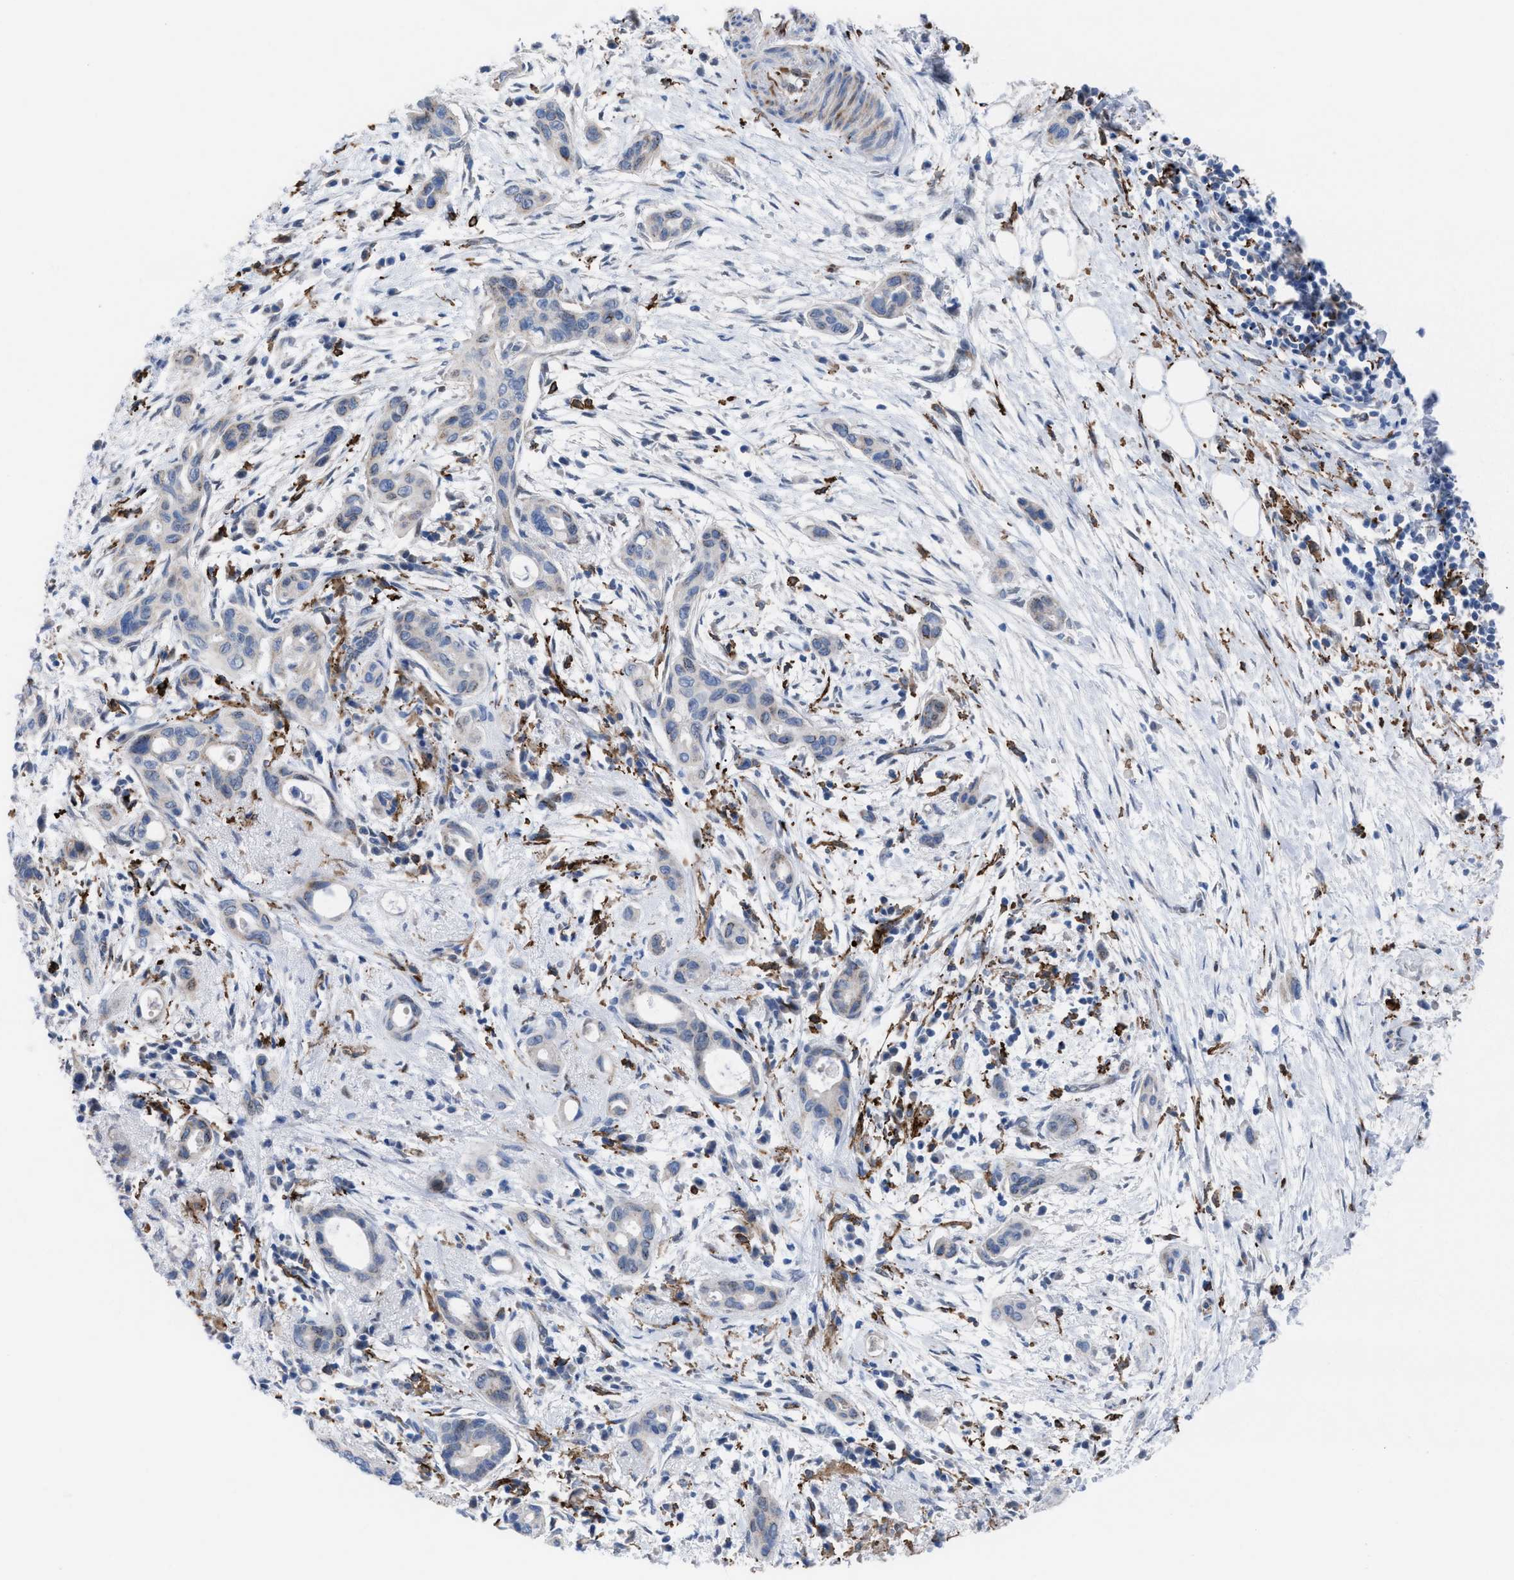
{"staining": {"intensity": "negative", "quantity": "none", "location": "none"}, "tissue": "pancreatic cancer", "cell_type": "Tumor cells", "image_type": "cancer", "snomed": [{"axis": "morphology", "description": "Adenocarcinoma, NOS"}, {"axis": "topography", "description": "Pancreas"}], "caption": "Tumor cells show no significant expression in pancreatic cancer.", "gene": "SLC47A1", "patient": {"sex": "male", "age": 59}}